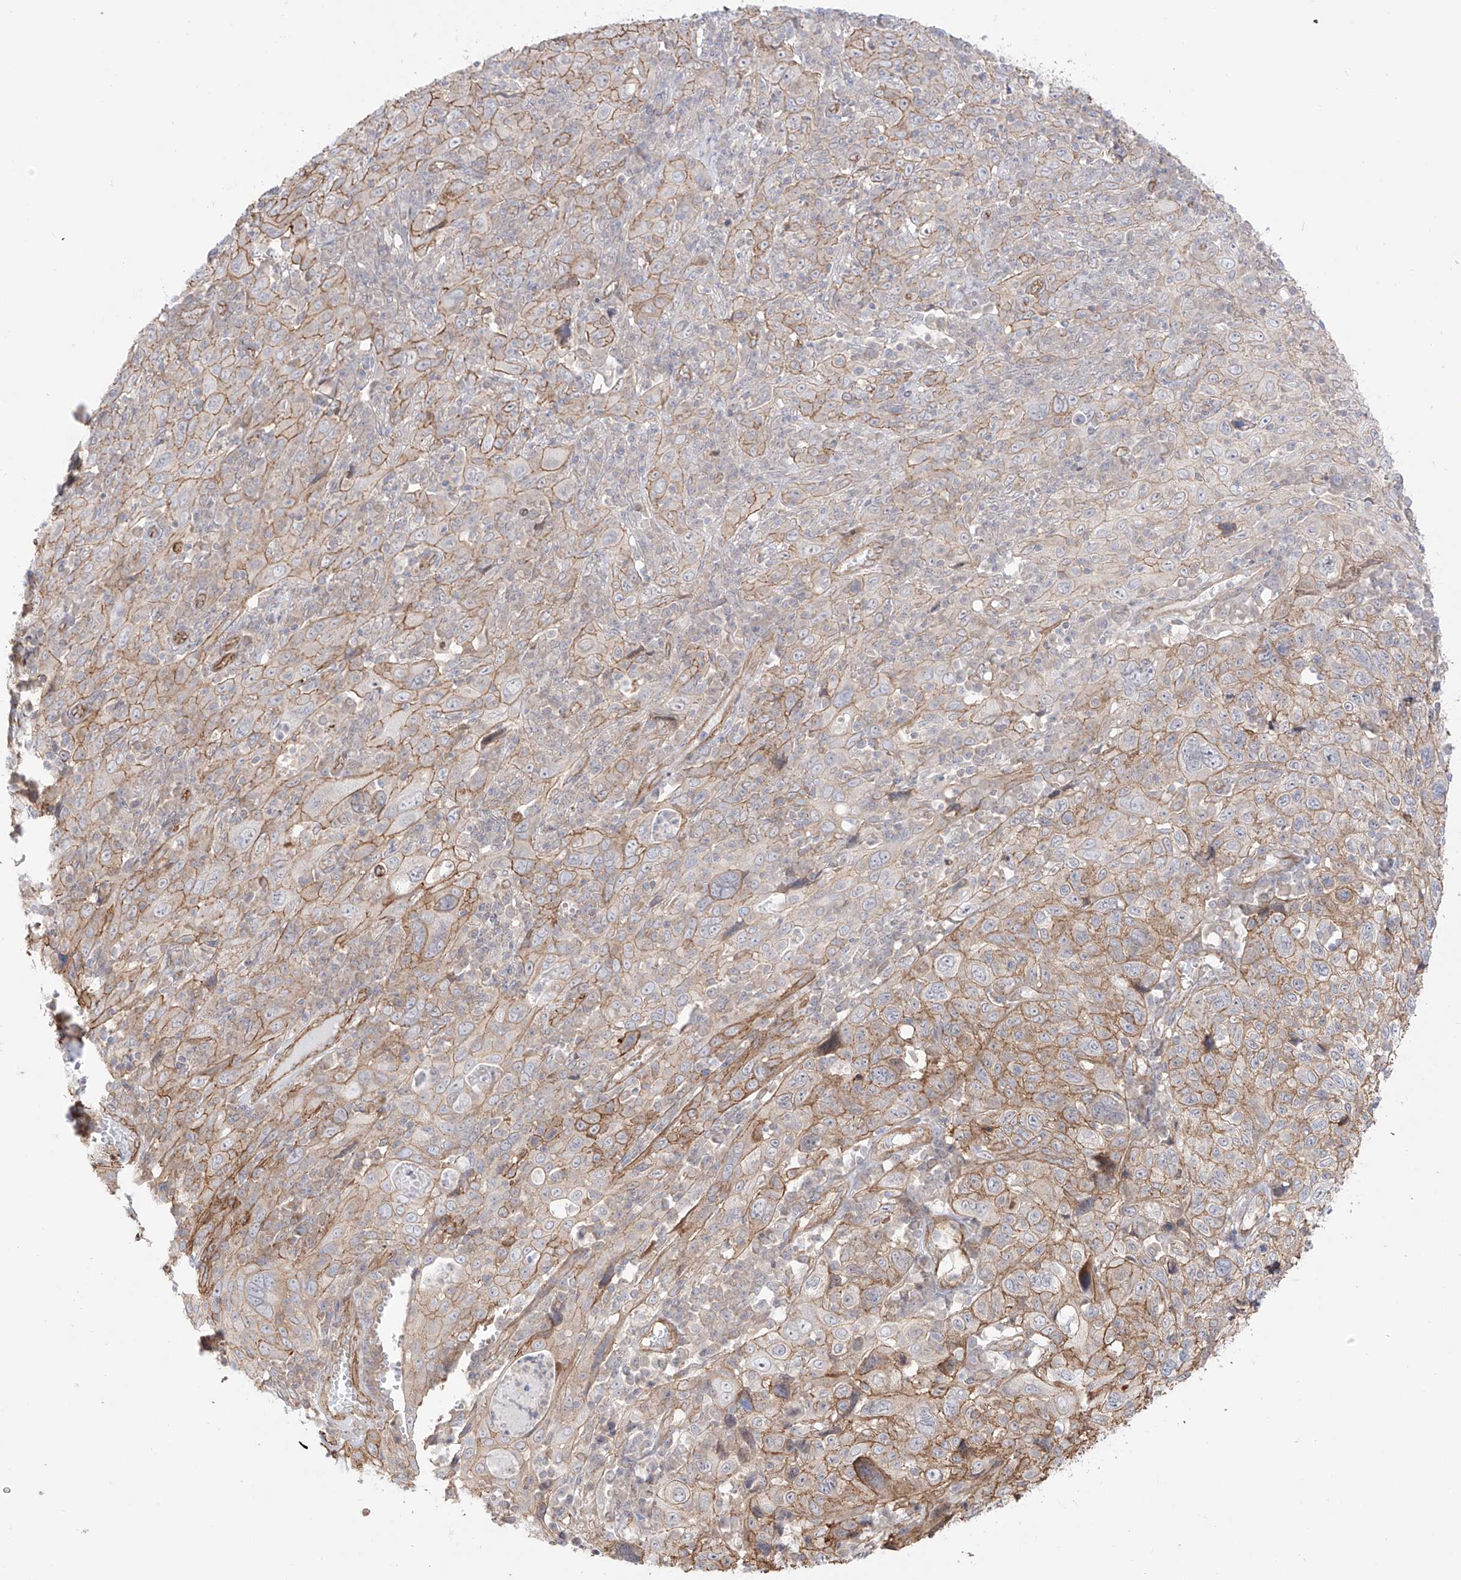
{"staining": {"intensity": "moderate", "quantity": "25%-75%", "location": "cytoplasmic/membranous"}, "tissue": "cervical cancer", "cell_type": "Tumor cells", "image_type": "cancer", "snomed": [{"axis": "morphology", "description": "Squamous cell carcinoma, NOS"}, {"axis": "topography", "description": "Cervix"}], "caption": "IHC histopathology image of human cervical cancer (squamous cell carcinoma) stained for a protein (brown), which exhibits medium levels of moderate cytoplasmic/membranous staining in about 25%-75% of tumor cells.", "gene": "ZNF180", "patient": {"sex": "female", "age": 46}}